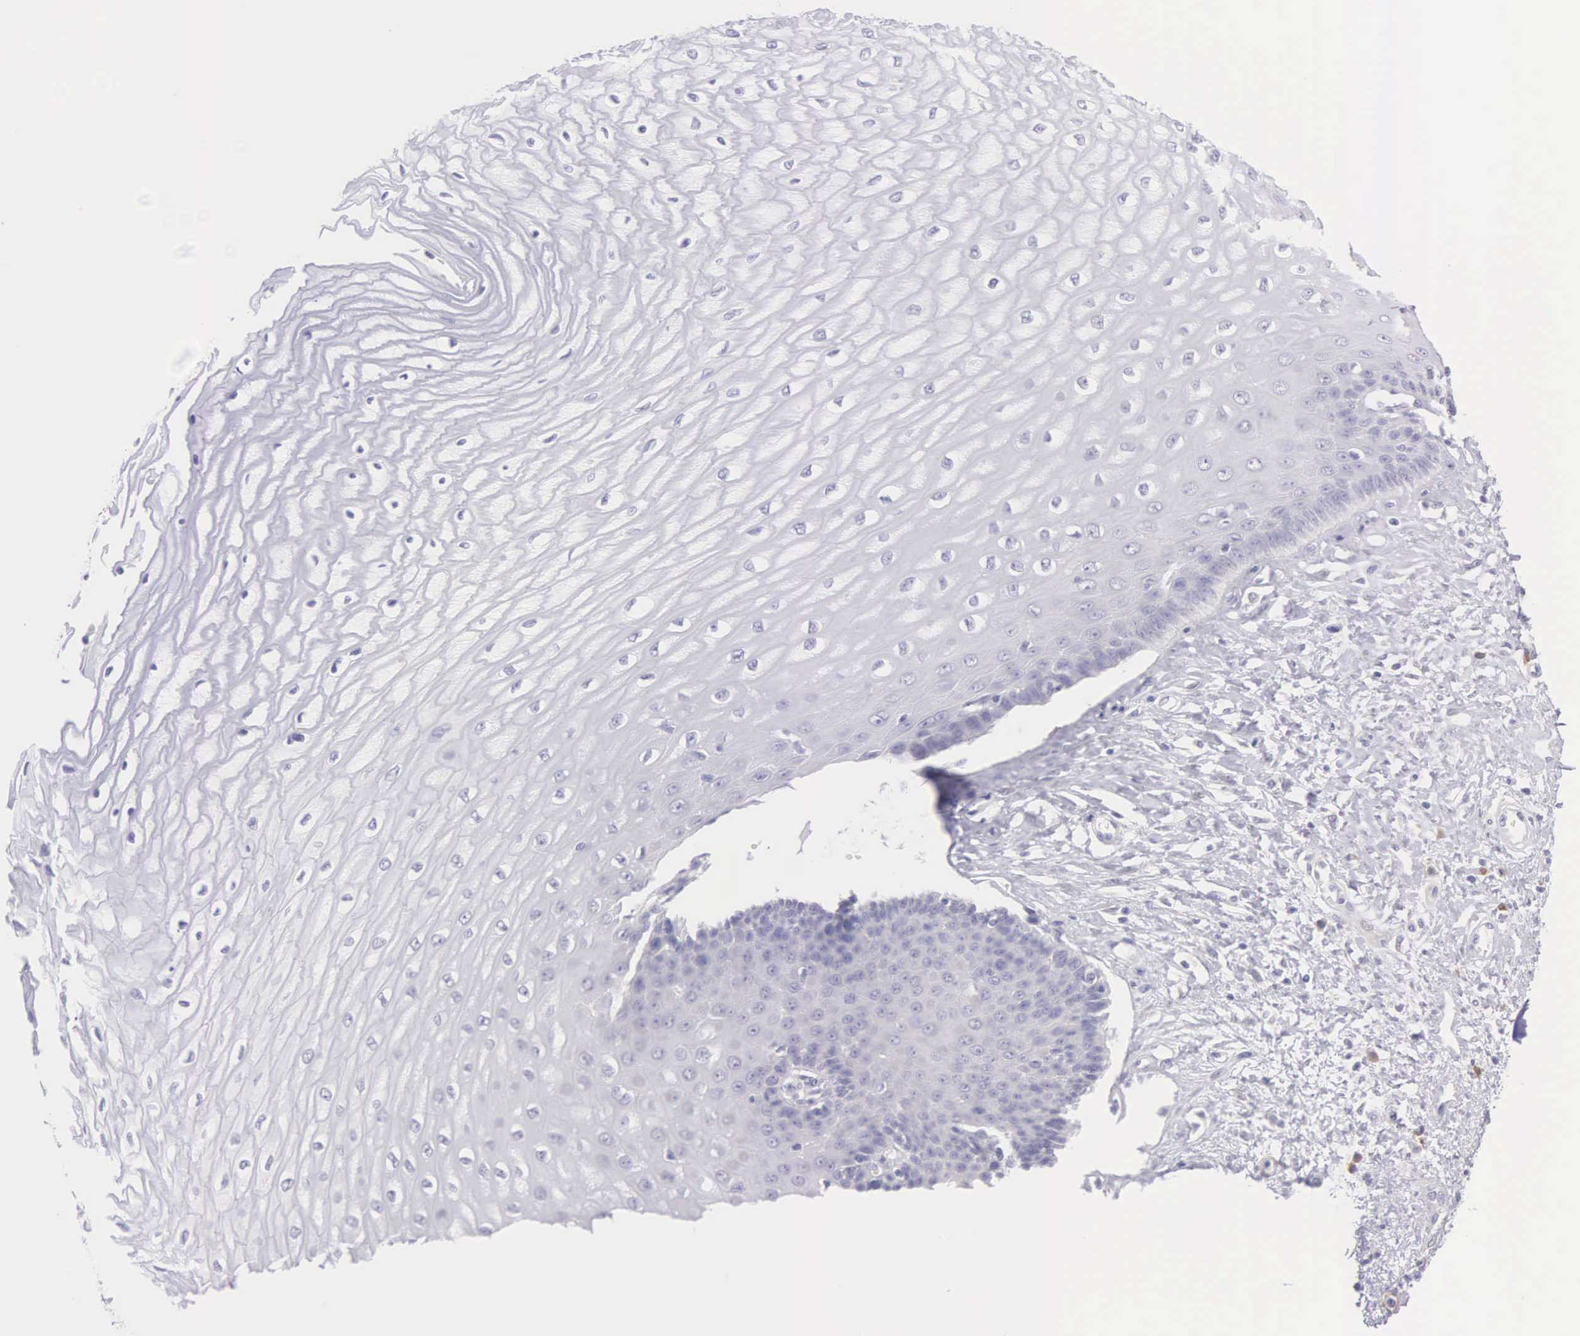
{"staining": {"intensity": "negative", "quantity": "none", "location": "none"}, "tissue": "esophagus", "cell_type": "Squamous epithelial cells", "image_type": "normal", "snomed": [{"axis": "morphology", "description": "Normal tissue, NOS"}, {"axis": "topography", "description": "Esophagus"}], "caption": "IHC of unremarkable human esophagus demonstrates no positivity in squamous epithelial cells. (Stains: DAB (3,3'-diaminobenzidine) immunohistochemistry with hematoxylin counter stain, Microscopy: brightfield microscopy at high magnification).", "gene": "ARFGAP3", "patient": {"sex": "male", "age": 65}}